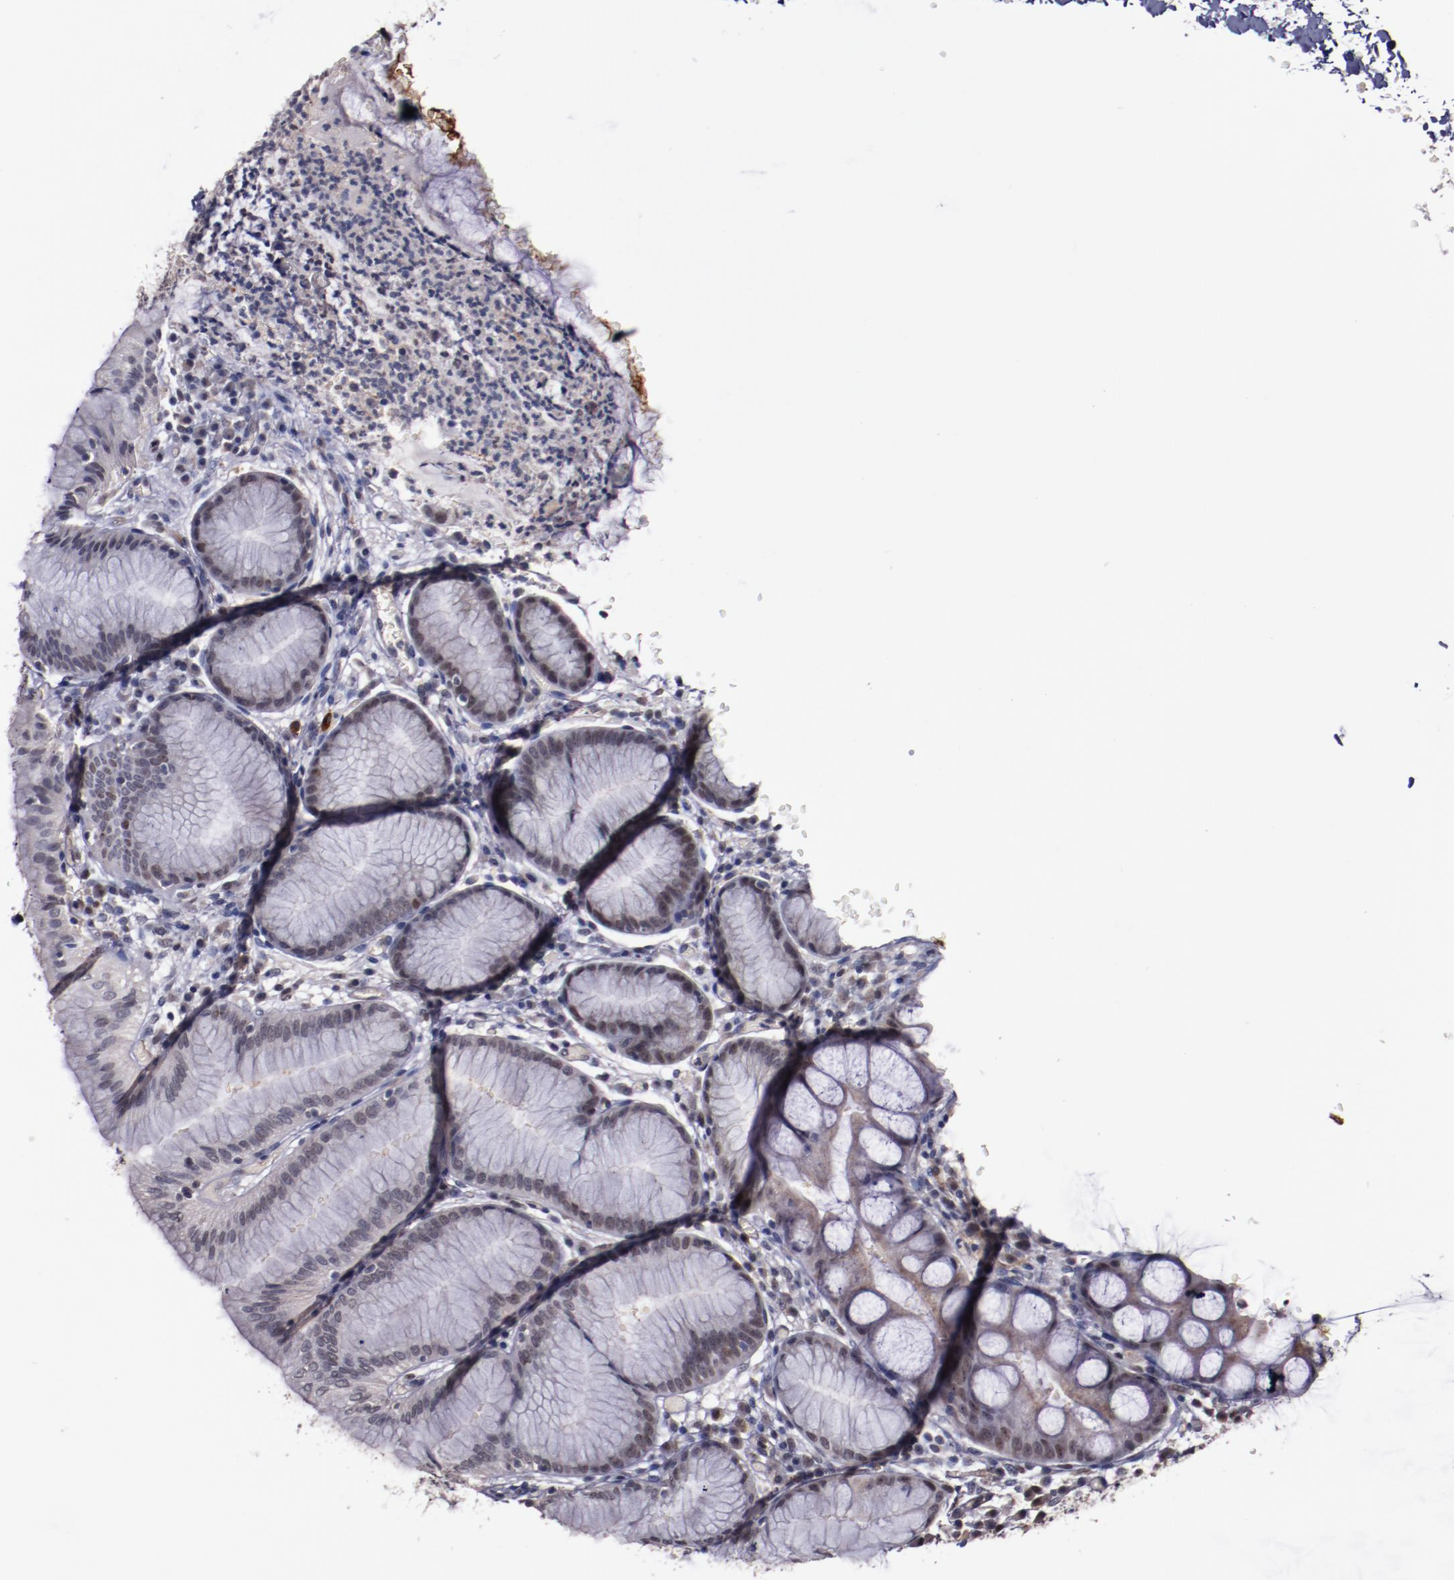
{"staining": {"intensity": "strong", "quantity": "25%-75%", "location": "nuclear"}, "tissue": "stomach", "cell_type": "Glandular cells", "image_type": "normal", "snomed": [{"axis": "morphology", "description": "Normal tissue, NOS"}, {"axis": "morphology", "description": "Inflammation, NOS"}, {"axis": "topography", "description": "Stomach, lower"}], "caption": "A high-resolution micrograph shows immunohistochemistry (IHC) staining of benign stomach, which shows strong nuclear staining in approximately 25%-75% of glandular cells.", "gene": "CHEK2", "patient": {"sex": "male", "age": 59}}